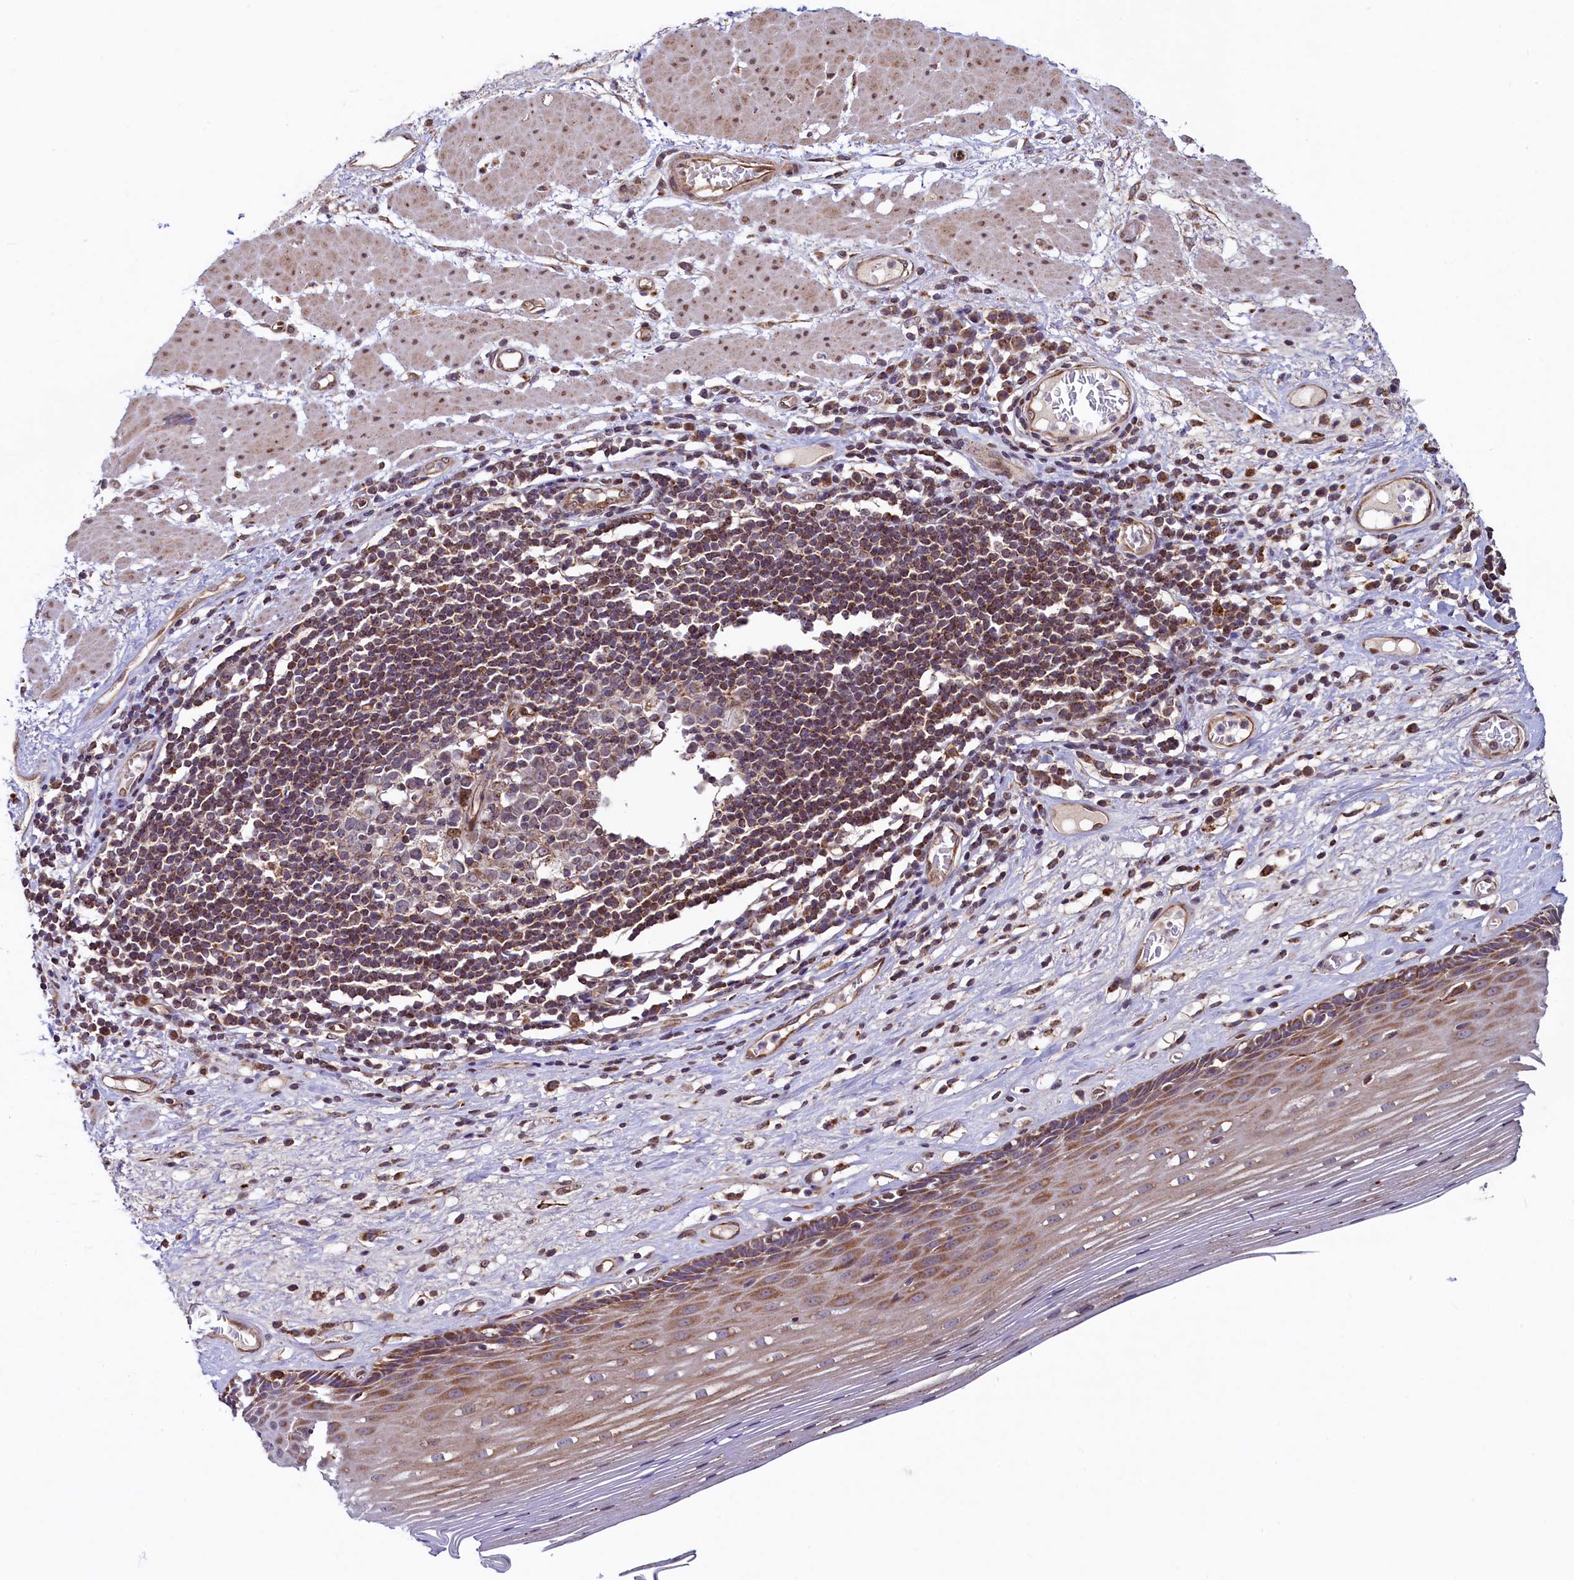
{"staining": {"intensity": "moderate", "quantity": ">75%", "location": "cytoplasmic/membranous"}, "tissue": "esophagus", "cell_type": "Squamous epithelial cells", "image_type": "normal", "snomed": [{"axis": "morphology", "description": "Normal tissue, NOS"}, {"axis": "topography", "description": "Esophagus"}], "caption": "Moderate cytoplasmic/membranous expression for a protein is appreciated in about >75% of squamous epithelial cells of normal esophagus using IHC.", "gene": "ZNF577", "patient": {"sex": "male", "age": 62}}